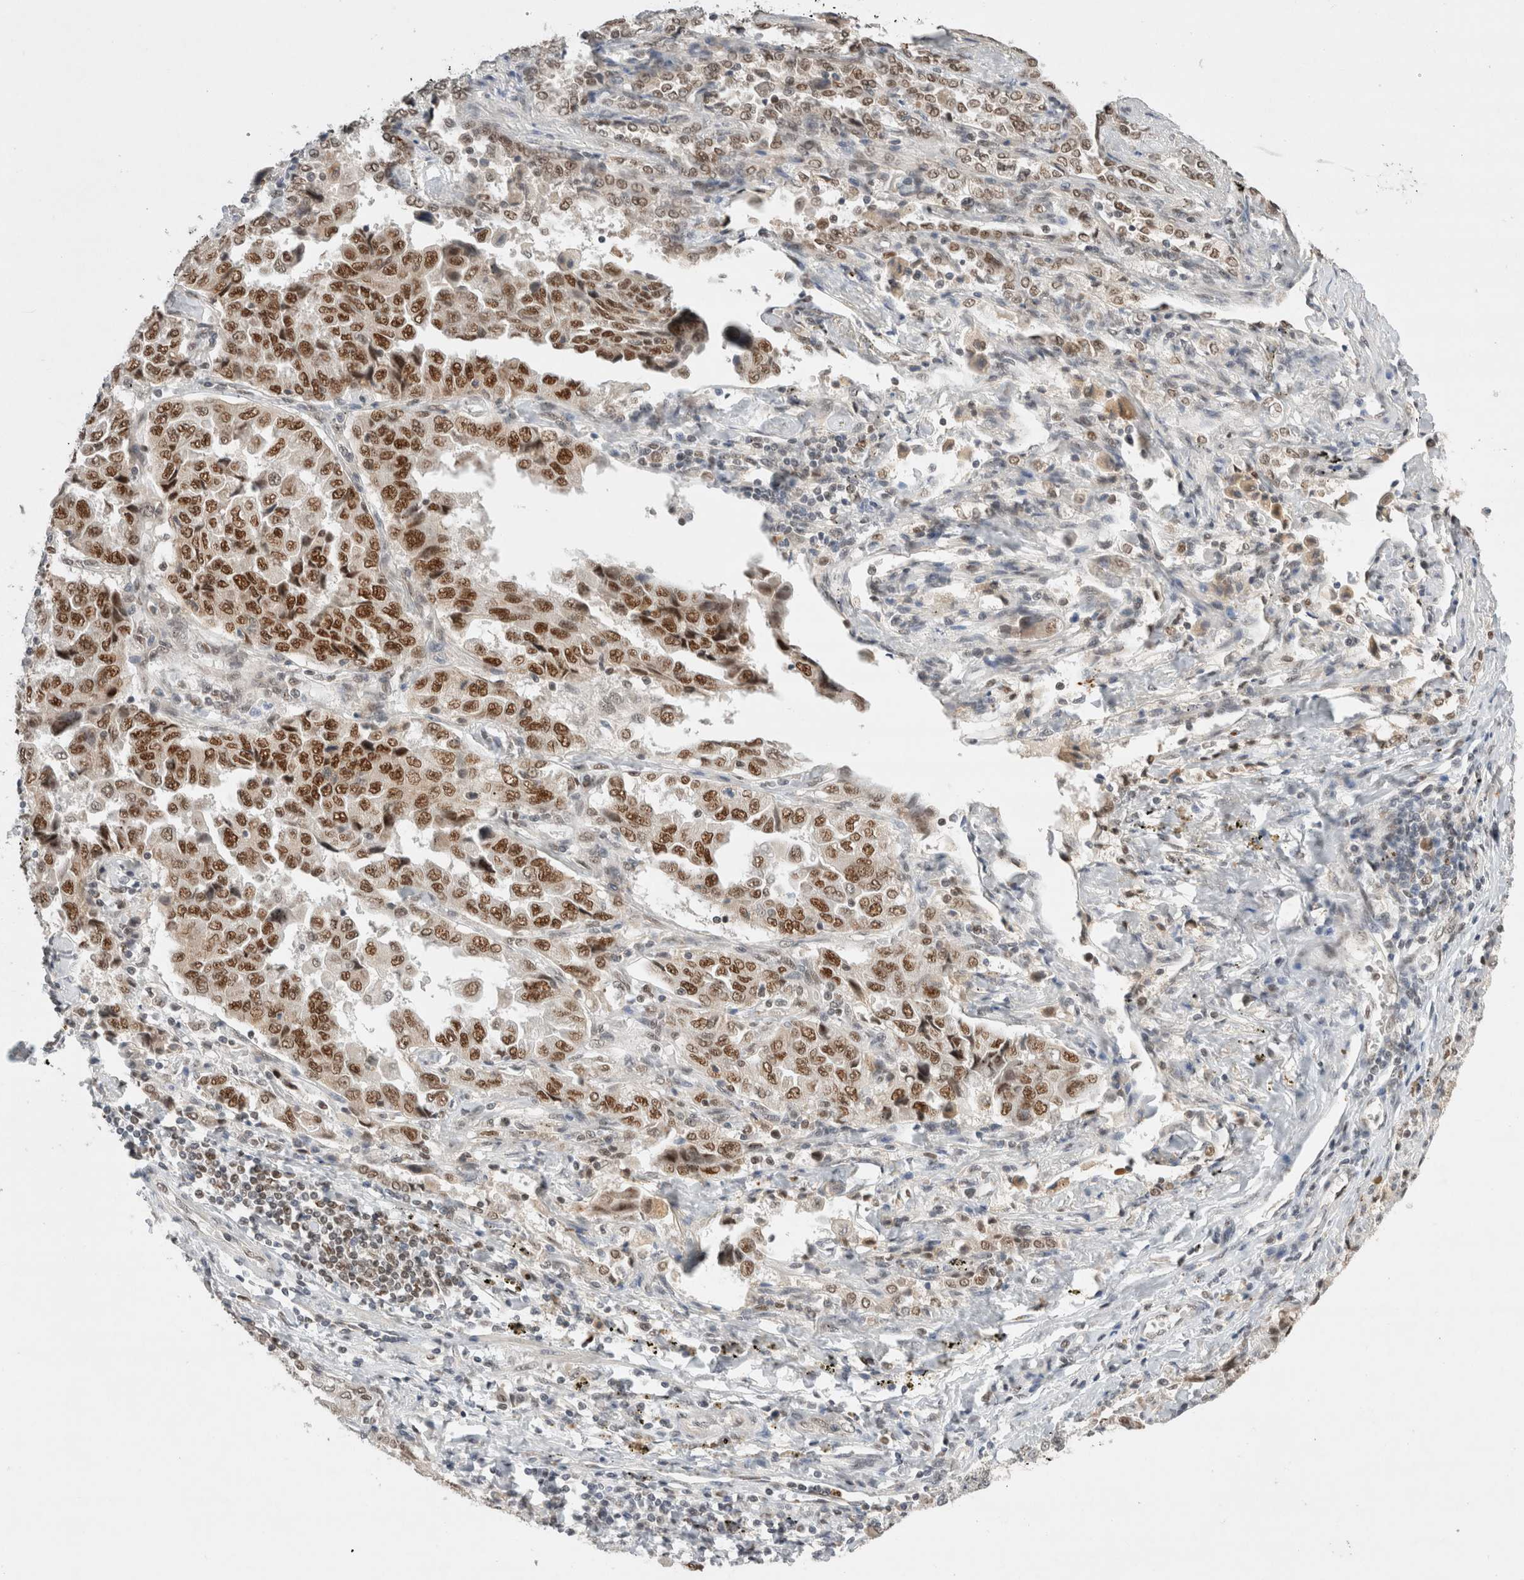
{"staining": {"intensity": "moderate", "quantity": ">75%", "location": "nuclear"}, "tissue": "lung cancer", "cell_type": "Tumor cells", "image_type": "cancer", "snomed": [{"axis": "morphology", "description": "Adenocarcinoma, NOS"}, {"axis": "topography", "description": "Lung"}], "caption": "Moderate nuclear protein positivity is appreciated in about >75% of tumor cells in adenocarcinoma (lung). The protein of interest is shown in brown color, while the nuclei are stained blue.", "gene": "GTF2I", "patient": {"sex": "female", "age": 51}}